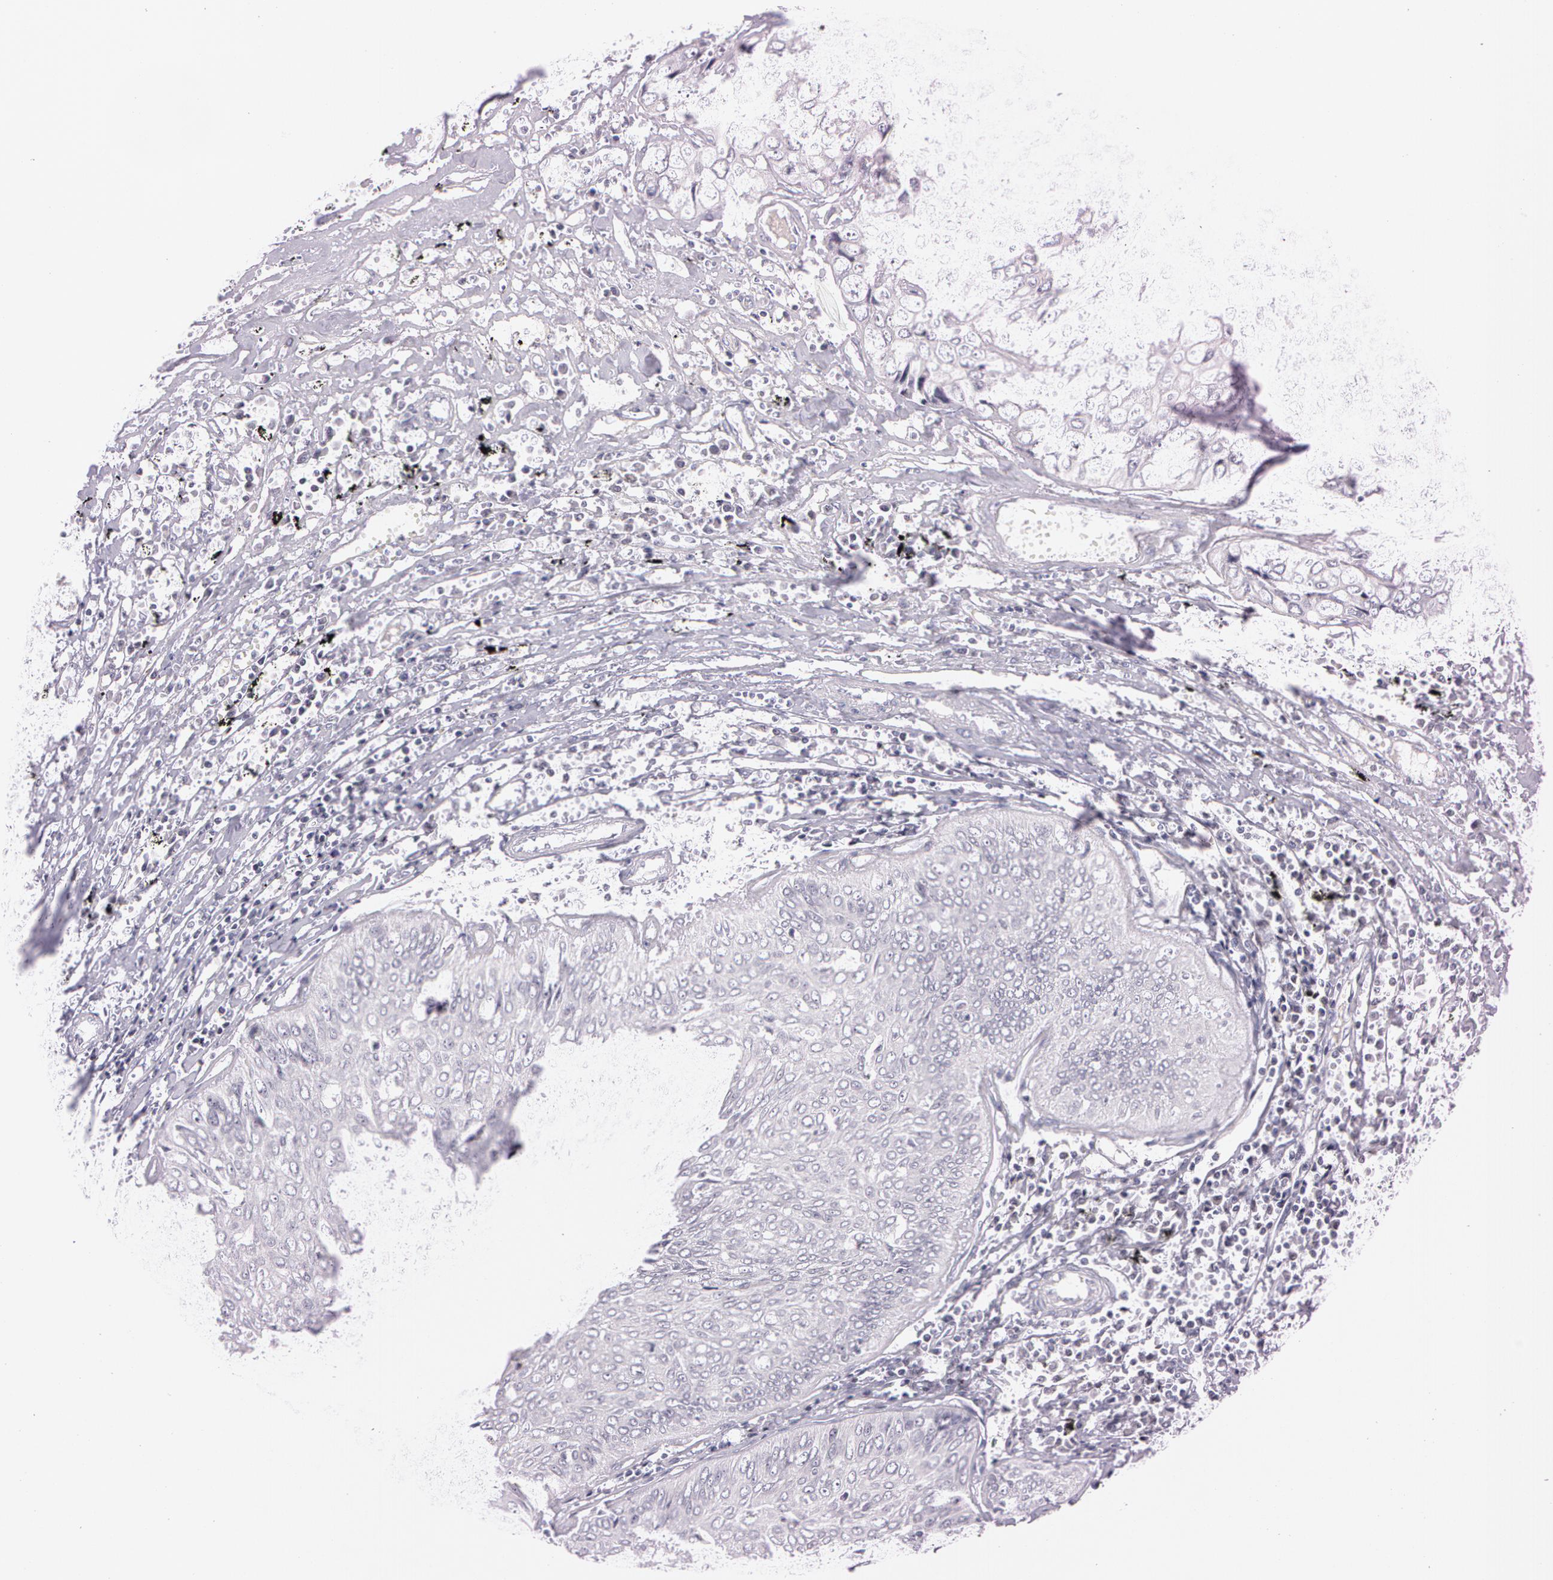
{"staining": {"intensity": "negative", "quantity": "none", "location": "none"}, "tissue": "lung cancer", "cell_type": "Tumor cells", "image_type": "cancer", "snomed": [{"axis": "morphology", "description": "Adenocarcinoma, NOS"}, {"axis": "topography", "description": "Lung"}], "caption": "An immunohistochemistry histopathology image of adenocarcinoma (lung) is shown. There is no staining in tumor cells of adenocarcinoma (lung).", "gene": "FBL", "patient": {"sex": "male", "age": 60}}